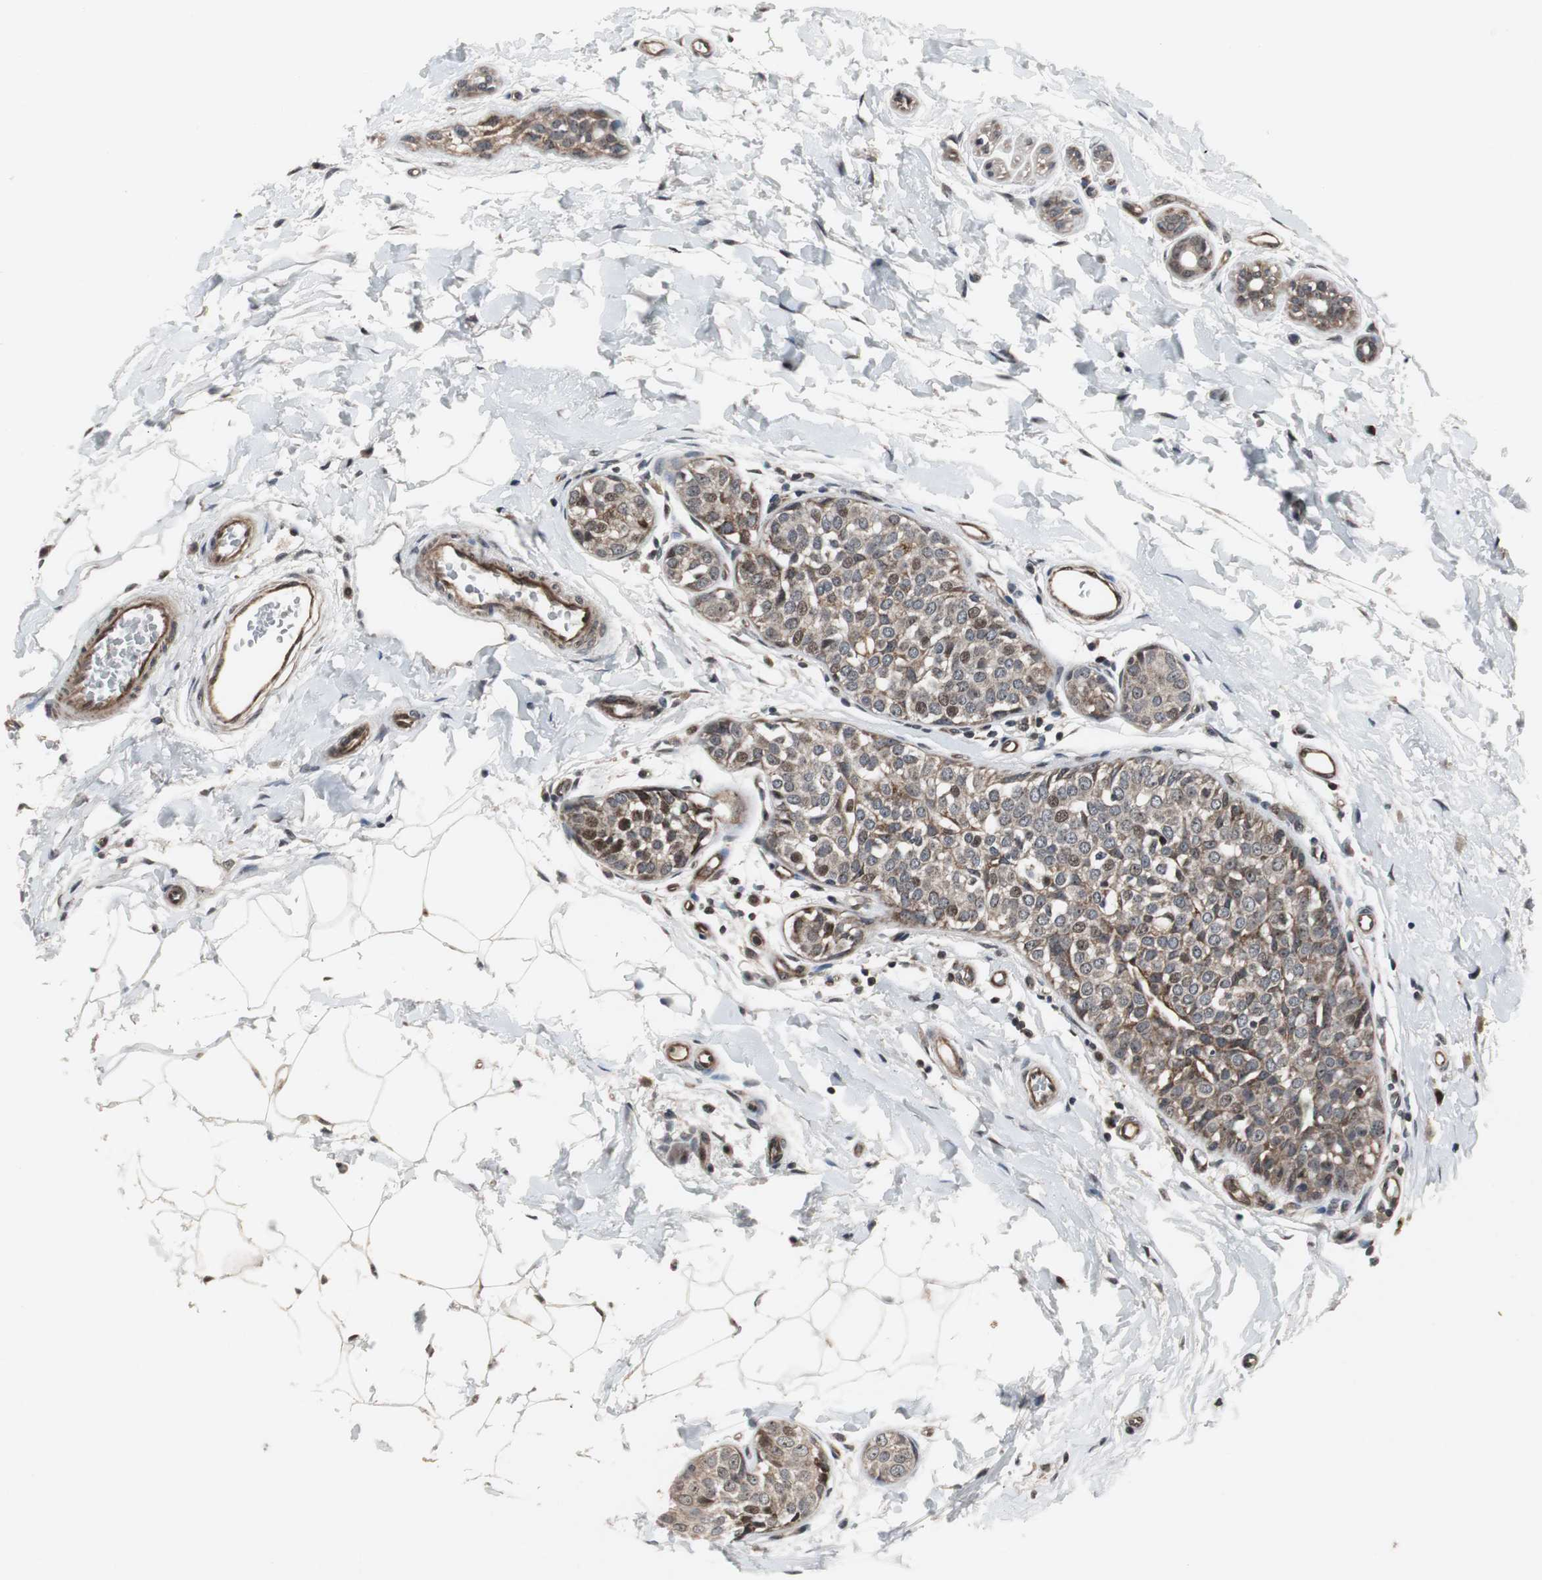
{"staining": {"intensity": "moderate", "quantity": "25%-75%", "location": "cytoplasmic/membranous,nuclear"}, "tissue": "breast cancer", "cell_type": "Tumor cells", "image_type": "cancer", "snomed": [{"axis": "morphology", "description": "Duct carcinoma"}, {"axis": "topography", "description": "Breast"}], "caption": "Immunohistochemical staining of human intraductal carcinoma (breast) demonstrates medium levels of moderate cytoplasmic/membranous and nuclear staining in about 25%-75% of tumor cells. (DAB (3,3'-diaminobenzidine) IHC, brown staining for protein, blue staining for nuclei).", "gene": "MRPL40", "patient": {"sex": "female", "age": 24}}